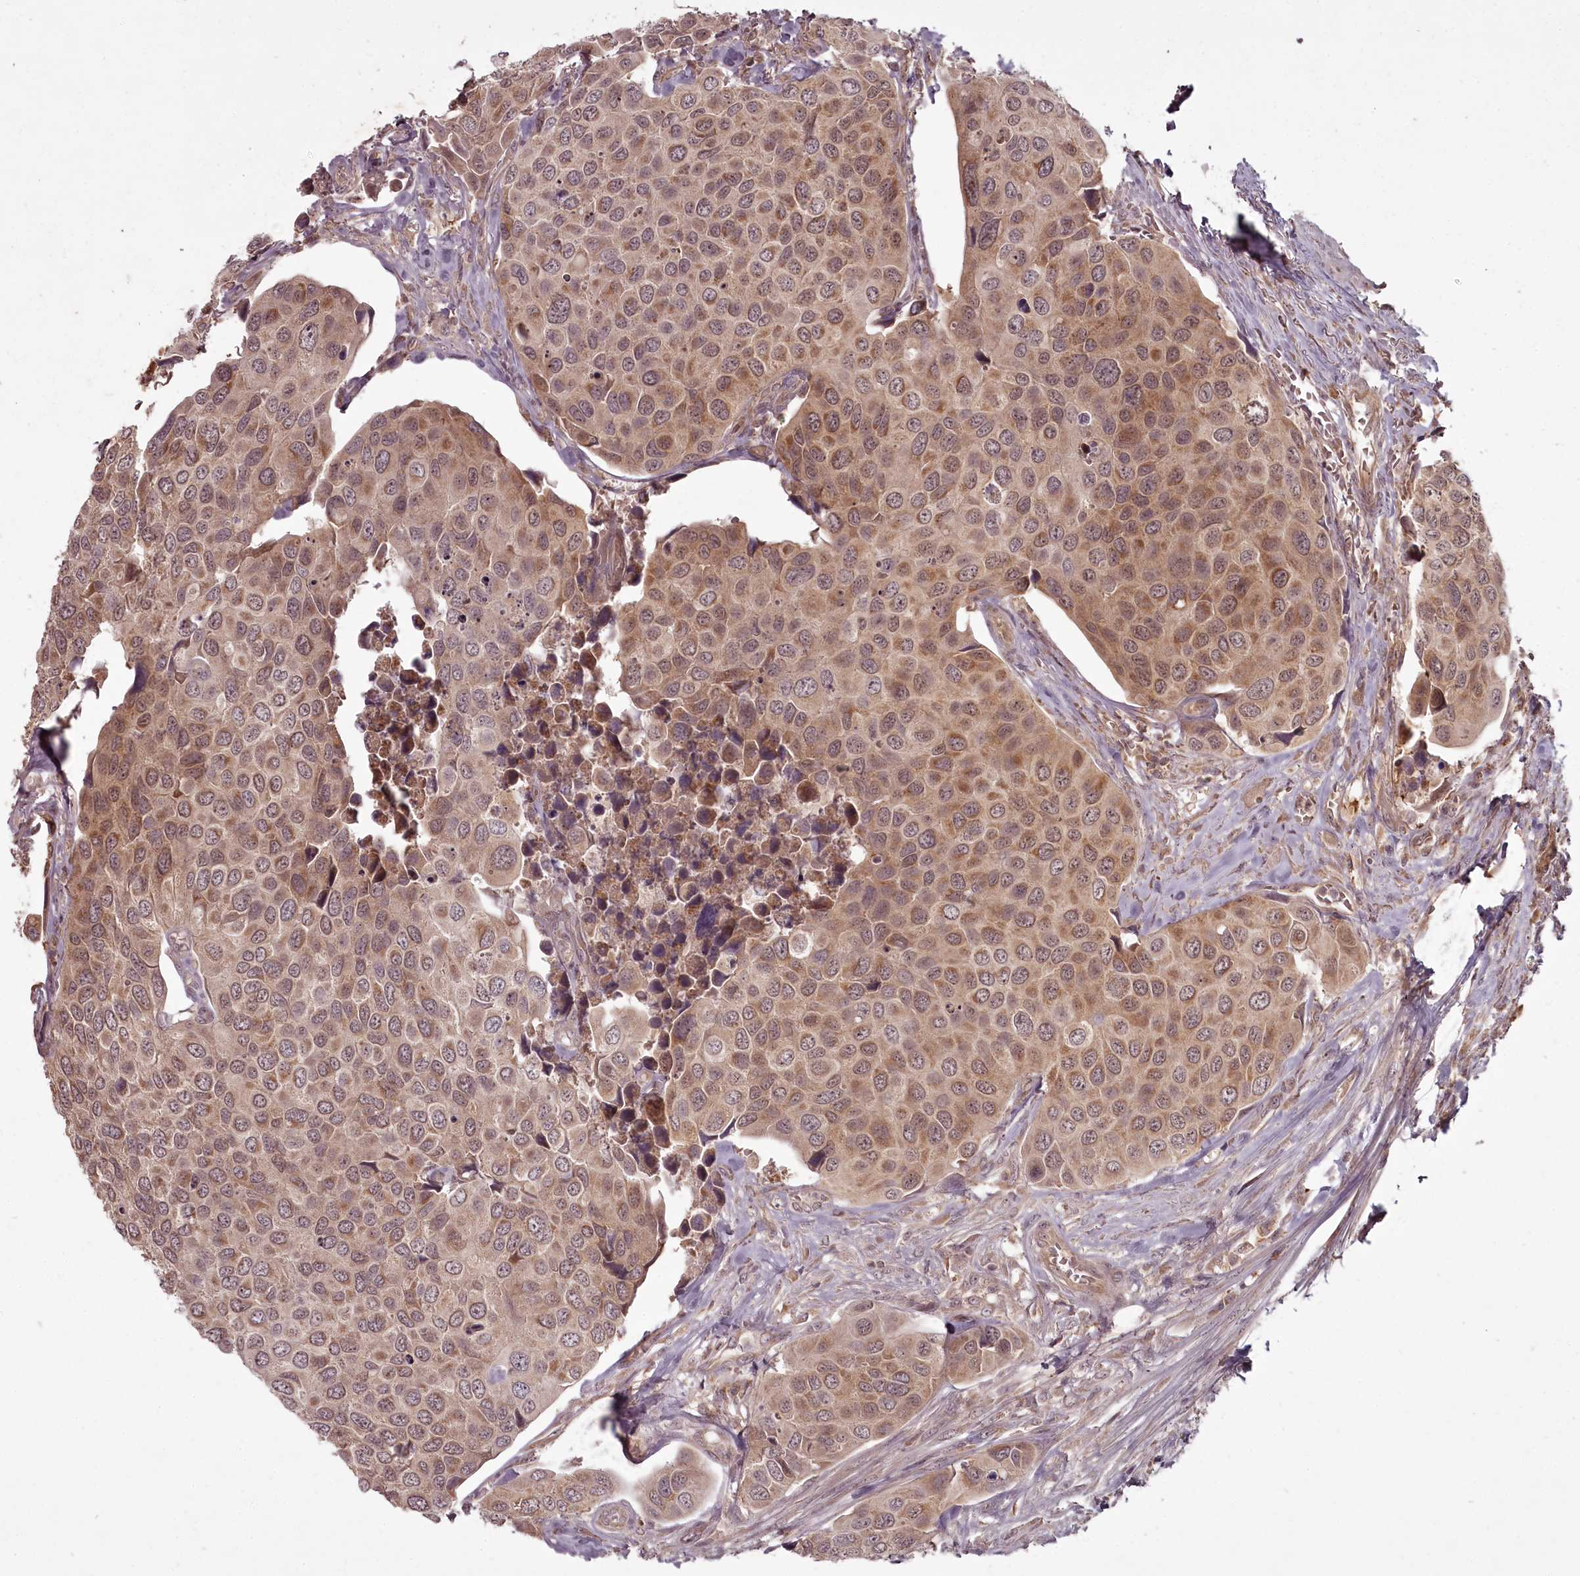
{"staining": {"intensity": "moderate", "quantity": ">75%", "location": "cytoplasmic/membranous"}, "tissue": "urothelial cancer", "cell_type": "Tumor cells", "image_type": "cancer", "snomed": [{"axis": "morphology", "description": "Urothelial carcinoma, High grade"}, {"axis": "topography", "description": "Urinary bladder"}], "caption": "High-grade urothelial carcinoma stained with a protein marker reveals moderate staining in tumor cells.", "gene": "PCBP2", "patient": {"sex": "male", "age": 74}}